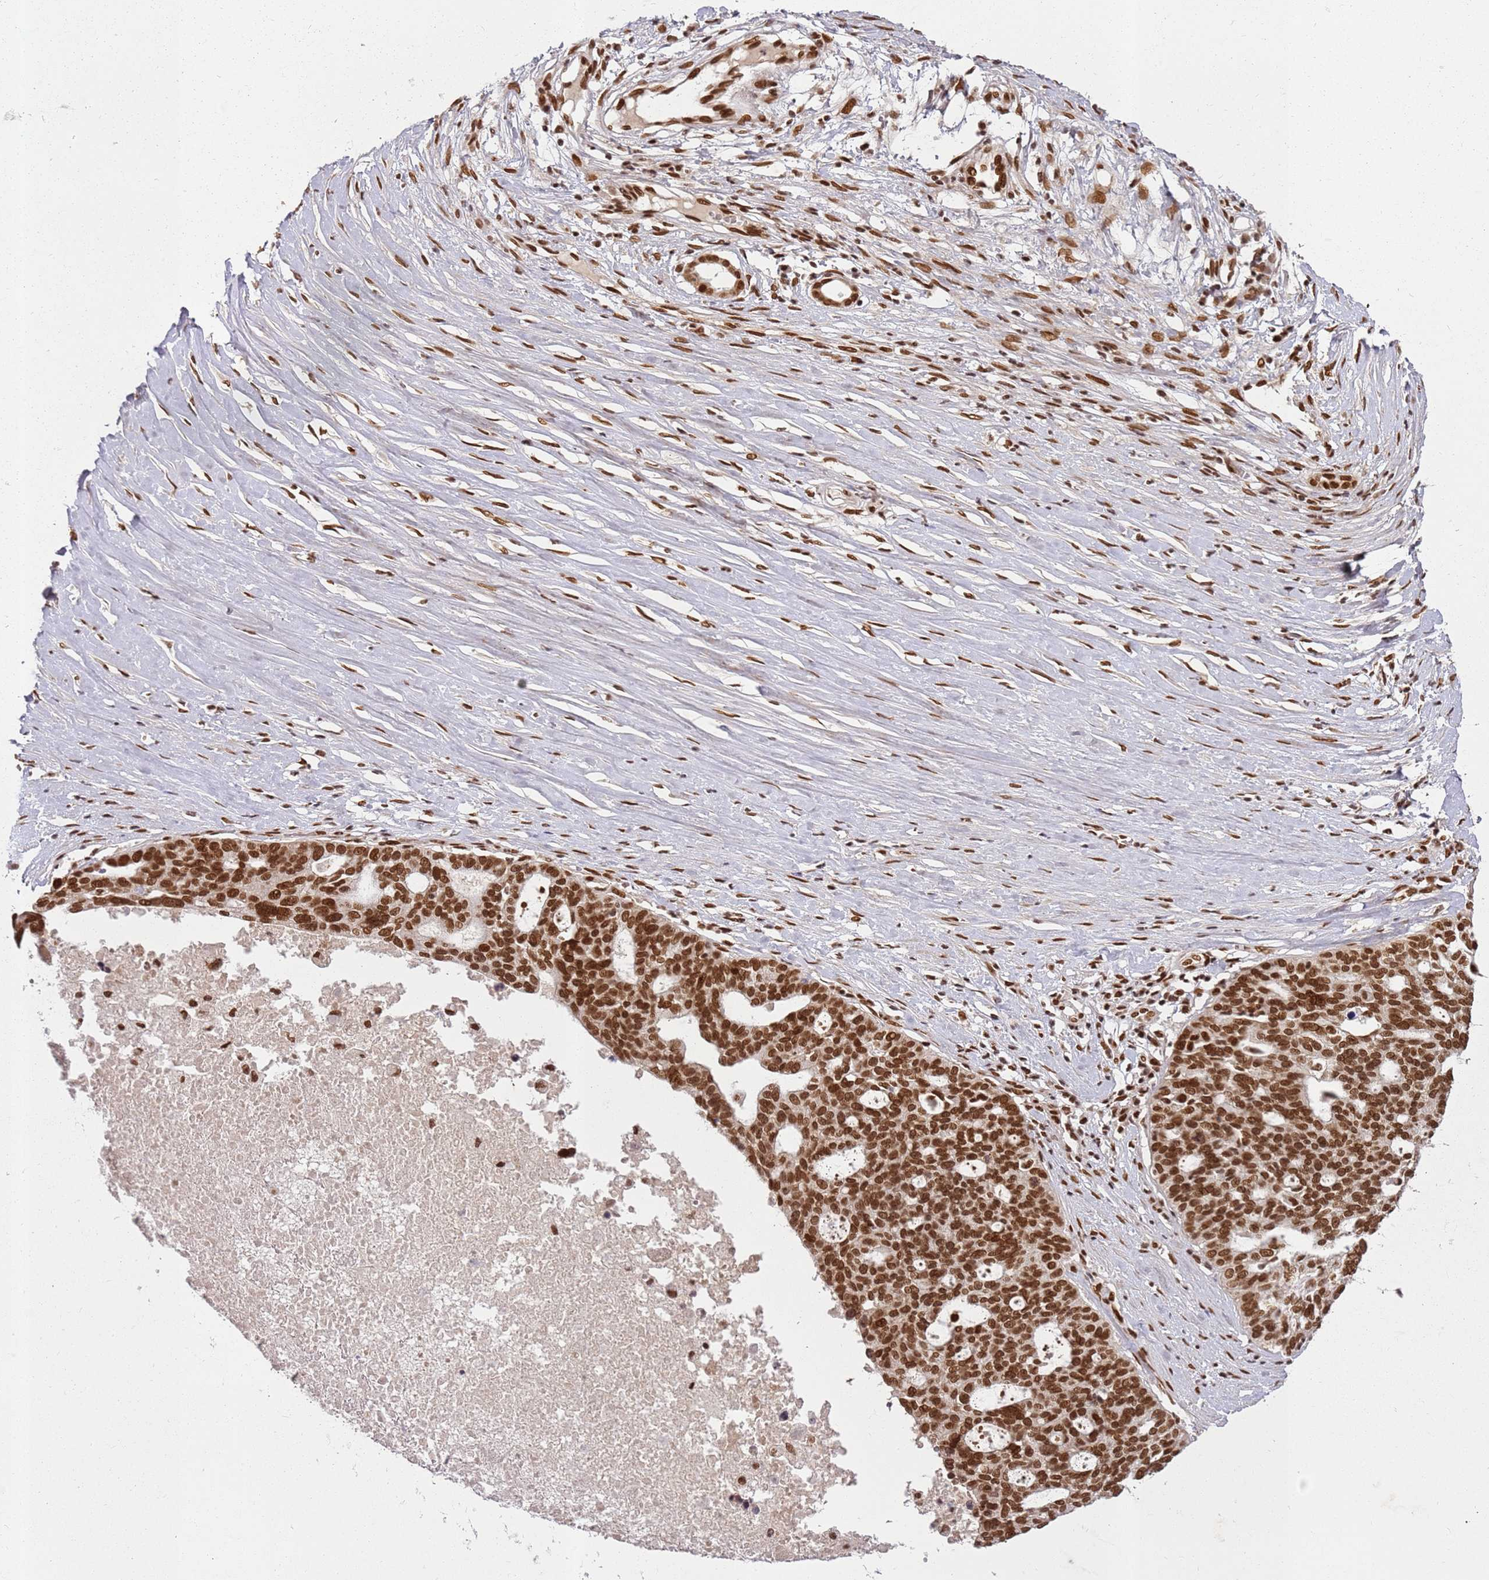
{"staining": {"intensity": "strong", "quantity": ">75%", "location": "nuclear"}, "tissue": "ovarian cancer", "cell_type": "Tumor cells", "image_type": "cancer", "snomed": [{"axis": "morphology", "description": "Cystadenocarcinoma, serous, NOS"}, {"axis": "topography", "description": "Ovary"}], "caption": "This image displays IHC staining of human serous cystadenocarcinoma (ovarian), with high strong nuclear expression in approximately >75% of tumor cells.", "gene": "TENT4A", "patient": {"sex": "female", "age": 59}}